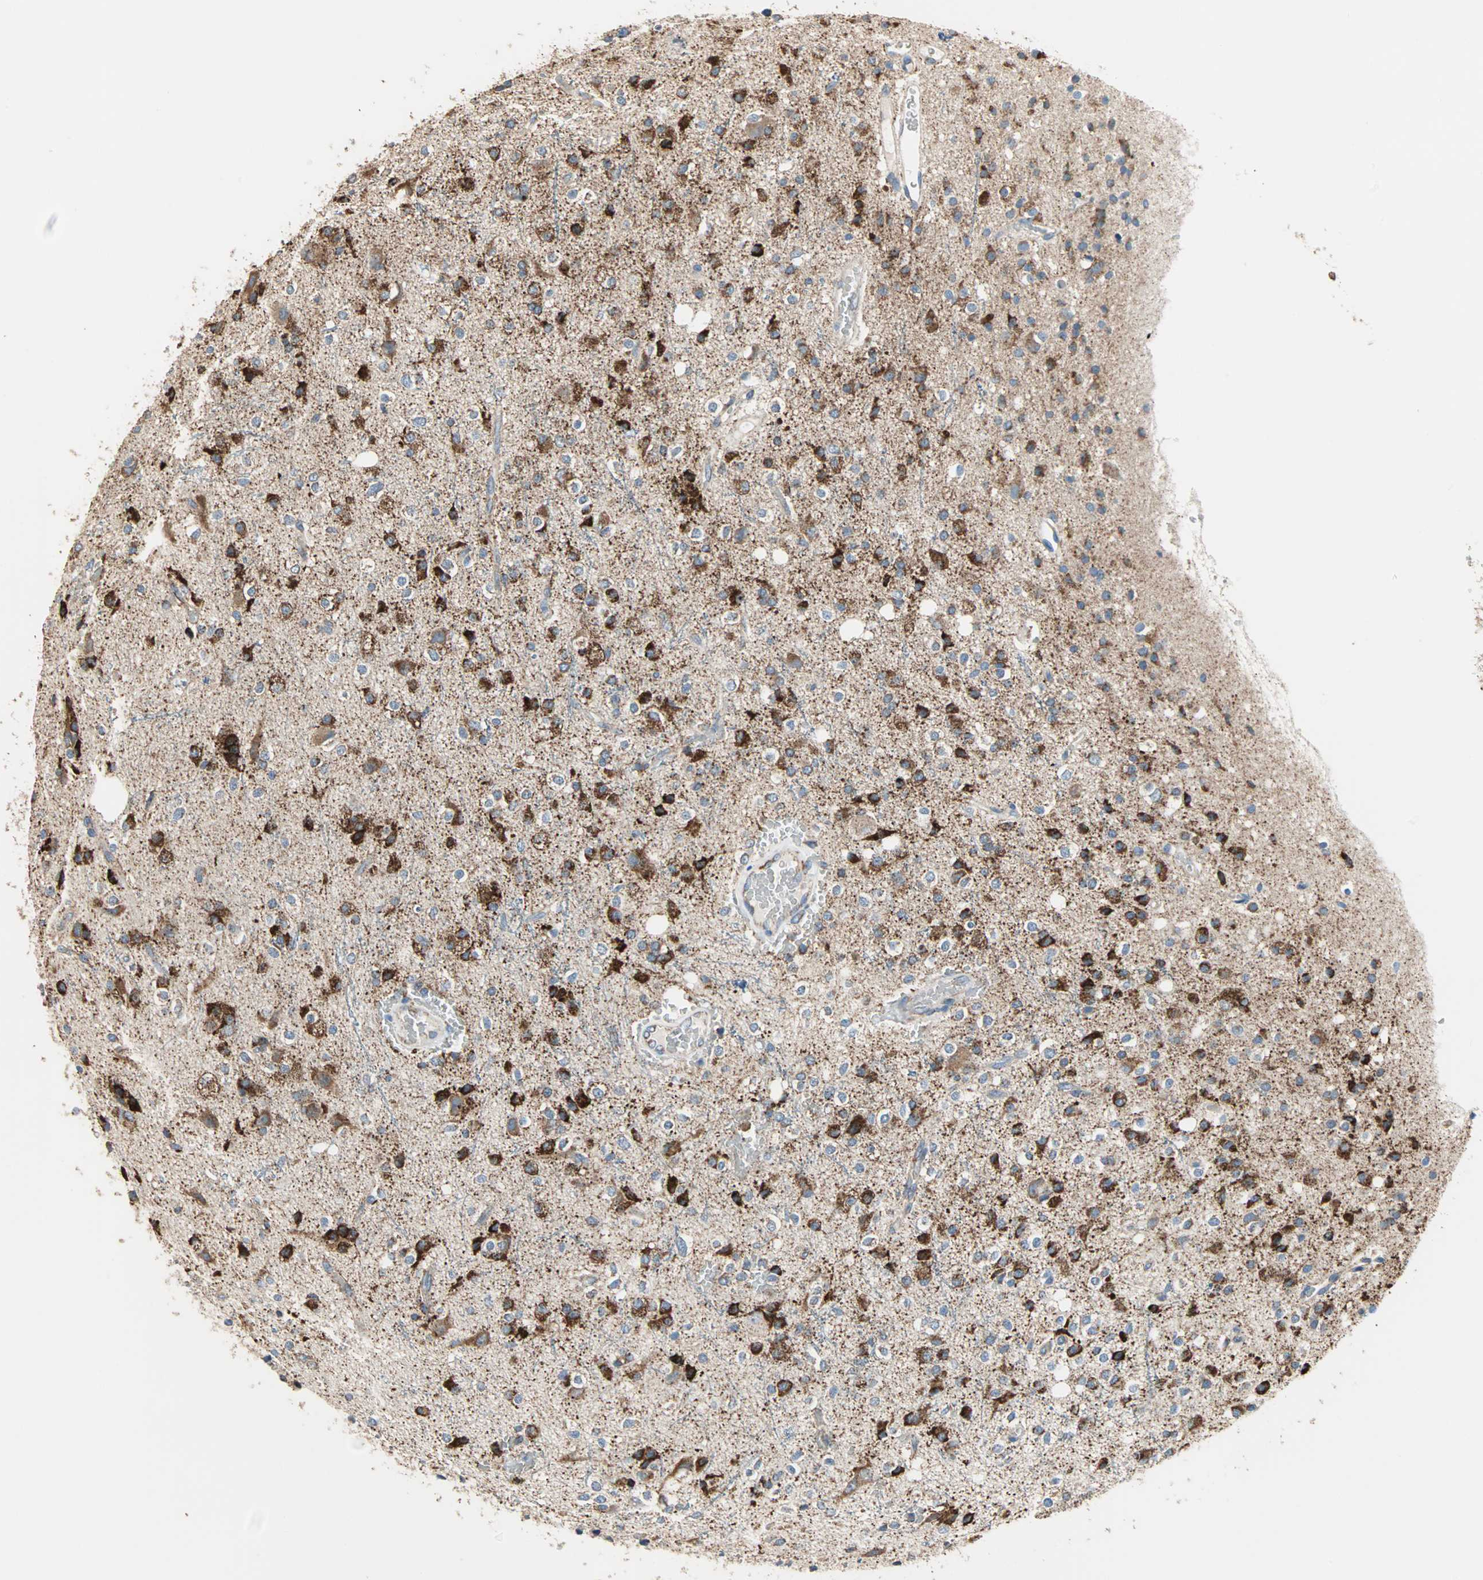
{"staining": {"intensity": "strong", "quantity": ">75%", "location": "cytoplasmic/membranous"}, "tissue": "glioma", "cell_type": "Tumor cells", "image_type": "cancer", "snomed": [{"axis": "morphology", "description": "Glioma, malignant, High grade"}, {"axis": "topography", "description": "Brain"}], "caption": "Glioma was stained to show a protein in brown. There is high levels of strong cytoplasmic/membranous expression in approximately >75% of tumor cells.", "gene": "TST", "patient": {"sex": "male", "age": 47}}